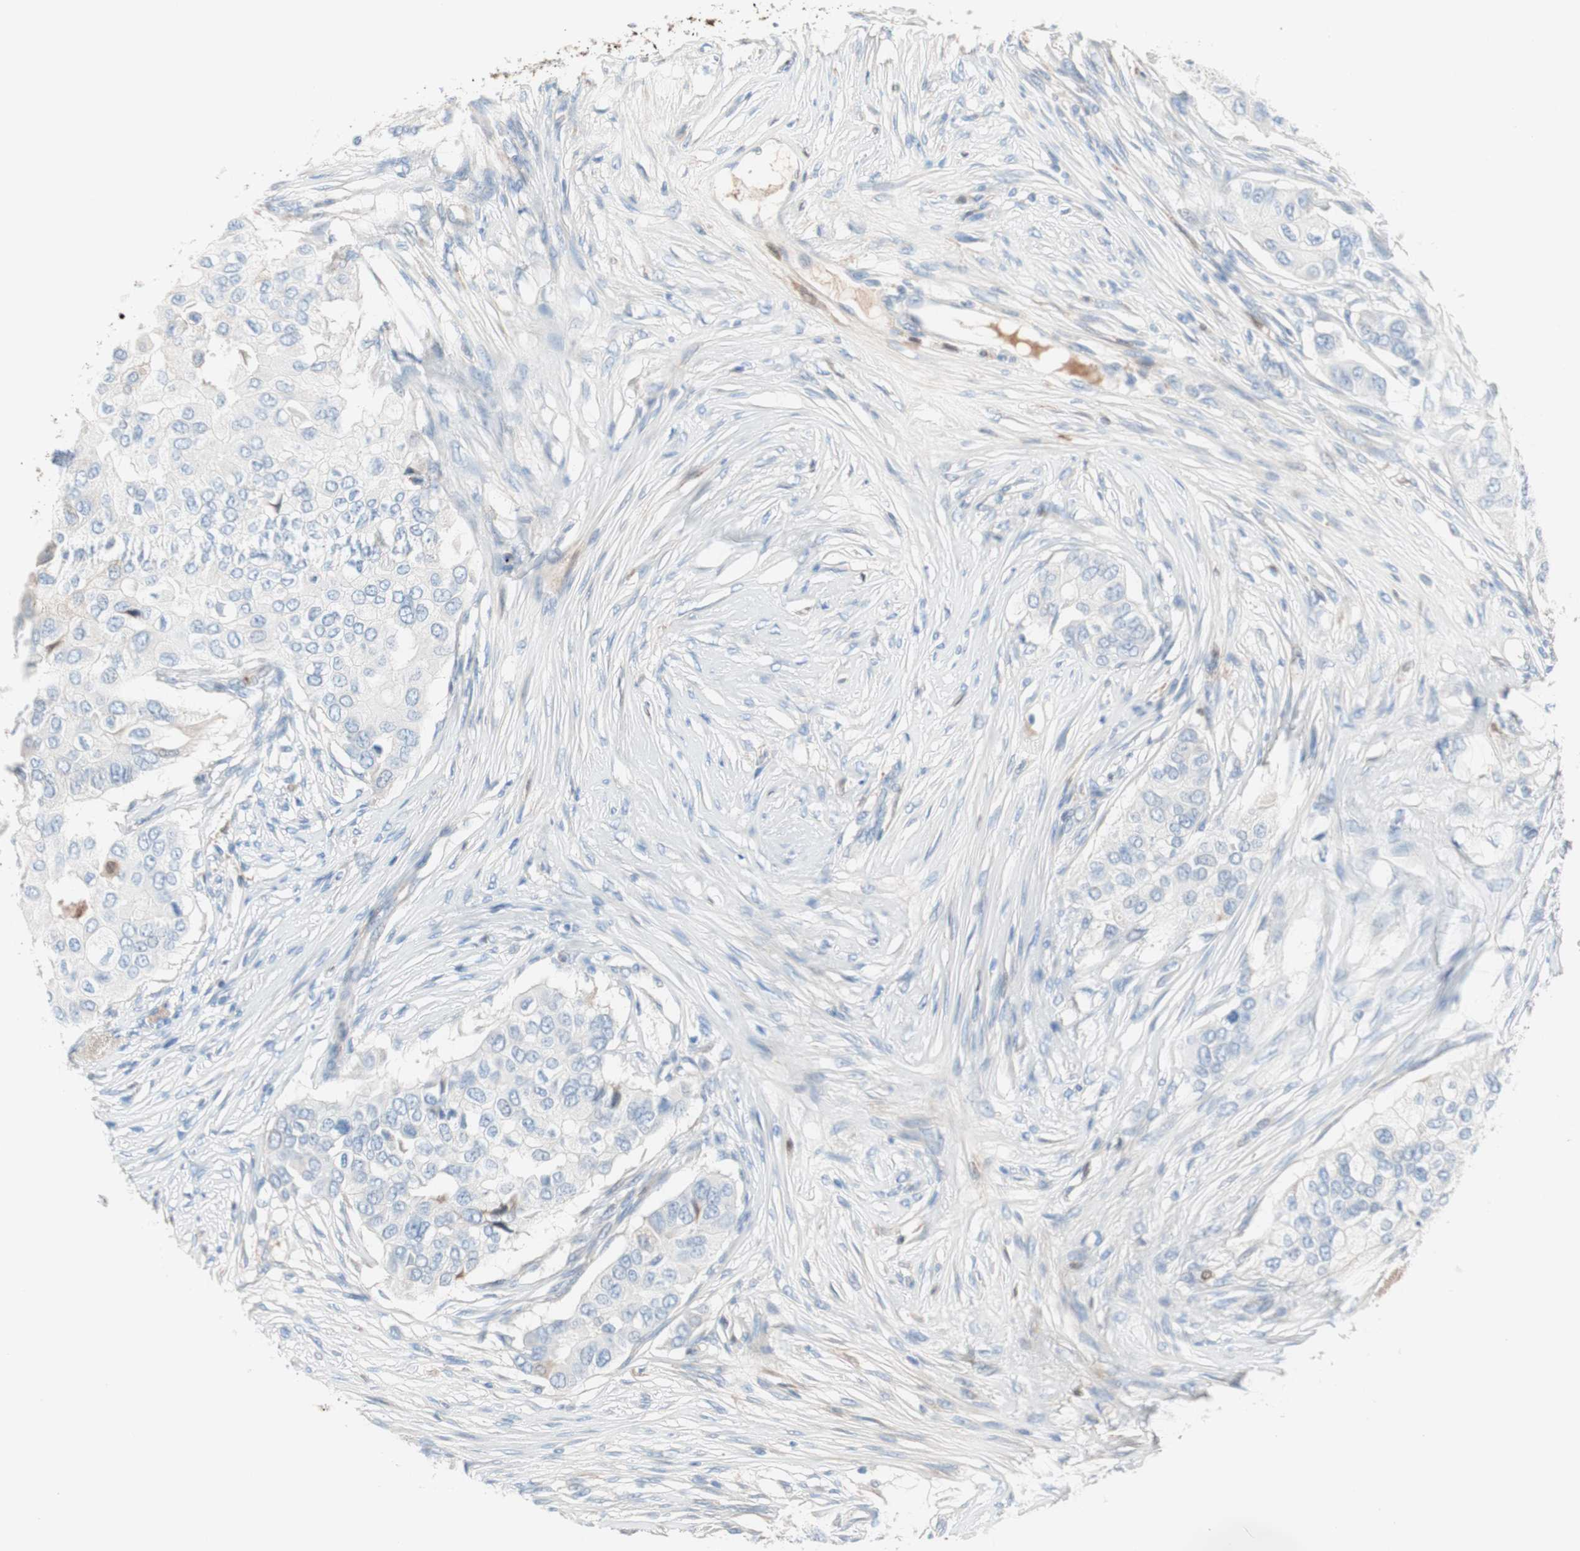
{"staining": {"intensity": "negative", "quantity": "none", "location": "none"}, "tissue": "breast cancer", "cell_type": "Tumor cells", "image_type": "cancer", "snomed": [{"axis": "morphology", "description": "Normal tissue, NOS"}, {"axis": "morphology", "description": "Duct carcinoma"}, {"axis": "topography", "description": "Breast"}], "caption": "Human breast cancer (invasive ductal carcinoma) stained for a protein using IHC reveals no expression in tumor cells.", "gene": "RBP4", "patient": {"sex": "female", "age": 49}}